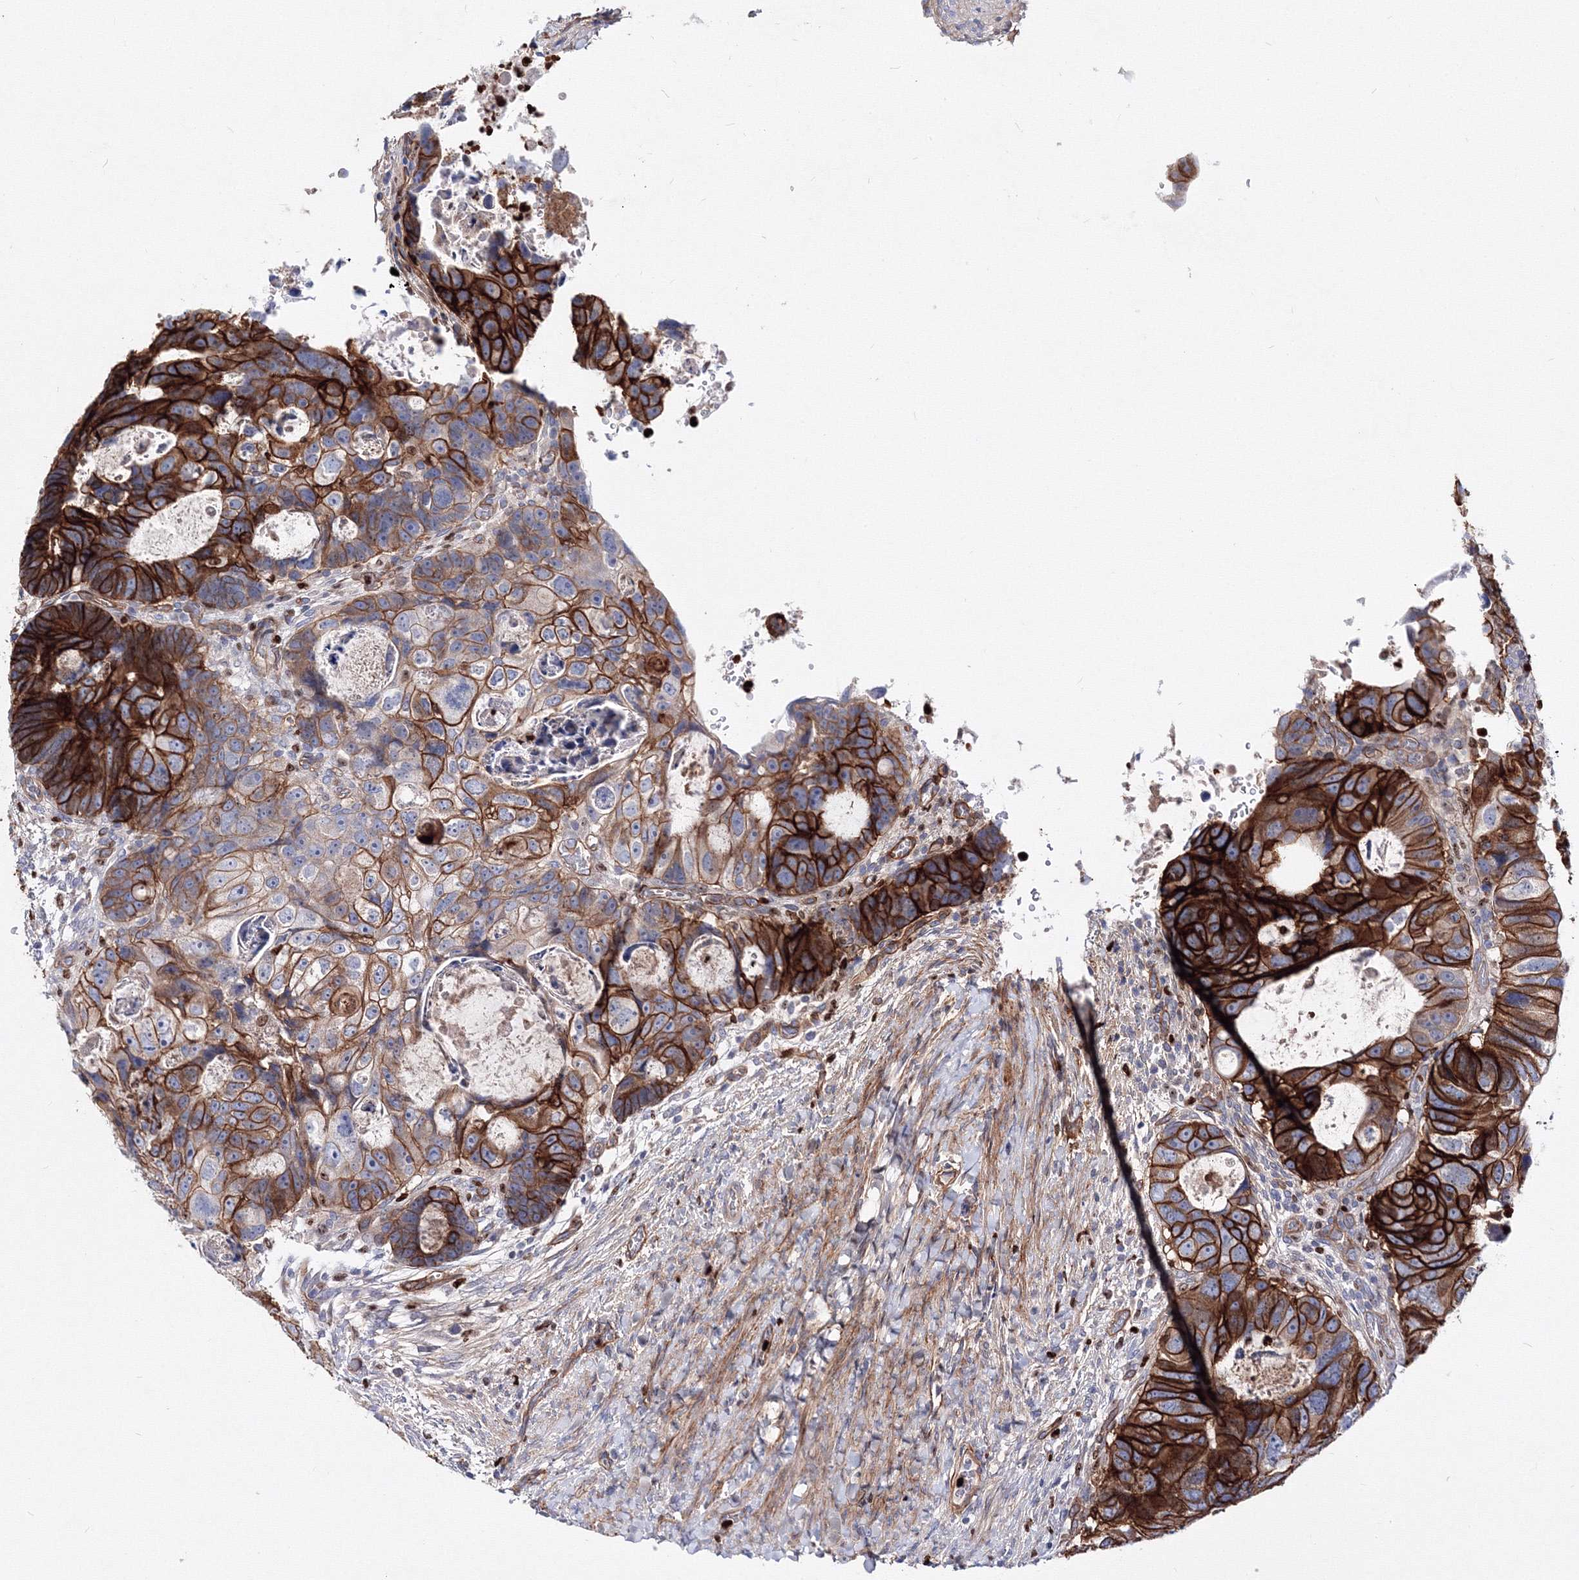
{"staining": {"intensity": "strong", "quantity": ">75%", "location": "cytoplasmic/membranous"}, "tissue": "colorectal cancer", "cell_type": "Tumor cells", "image_type": "cancer", "snomed": [{"axis": "morphology", "description": "Adenocarcinoma, NOS"}, {"axis": "topography", "description": "Rectum"}], "caption": "Colorectal cancer (adenocarcinoma) stained with a protein marker shows strong staining in tumor cells.", "gene": "C11orf52", "patient": {"sex": "male", "age": 59}}